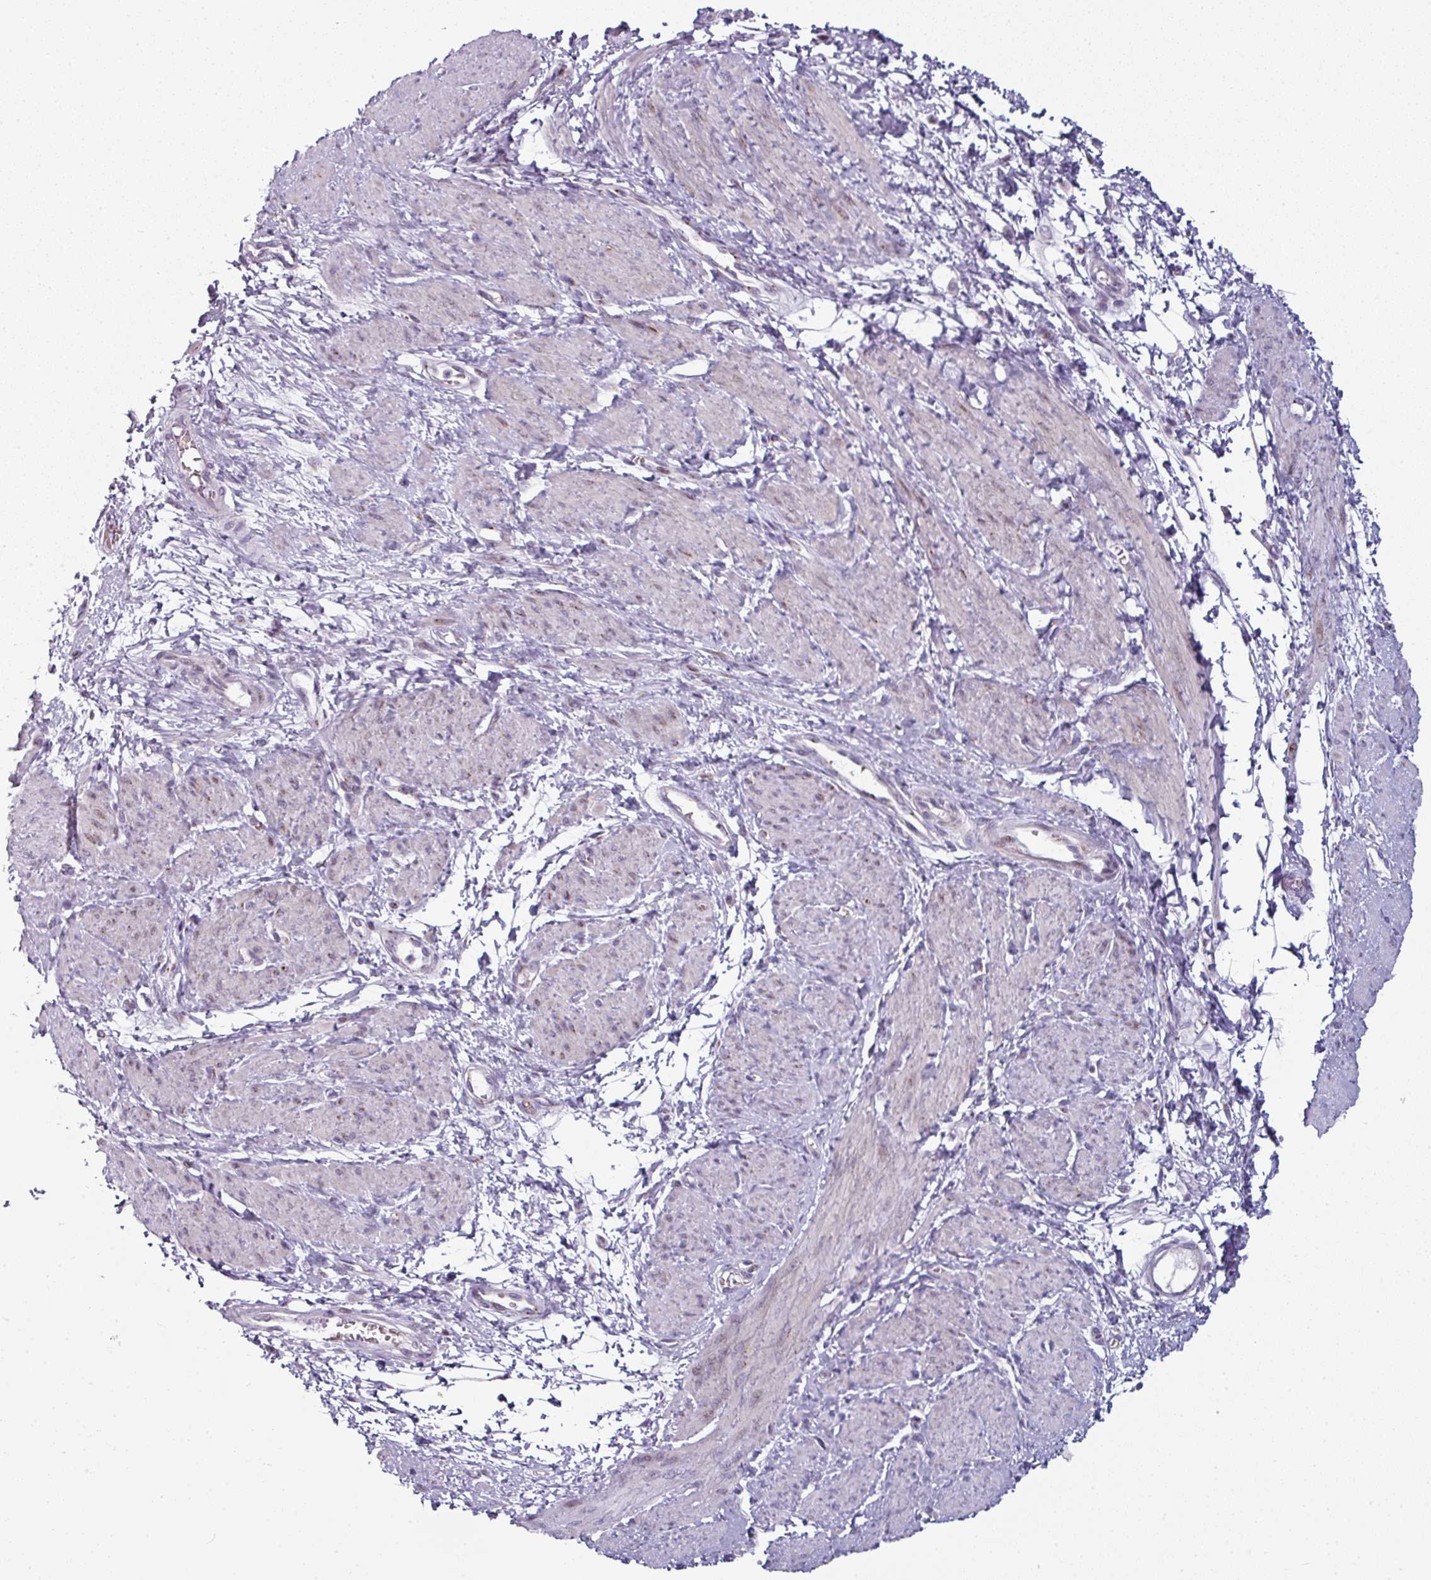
{"staining": {"intensity": "negative", "quantity": "none", "location": "none"}, "tissue": "smooth muscle", "cell_type": "Smooth muscle cells", "image_type": "normal", "snomed": [{"axis": "morphology", "description": "Normal tissue, NOS"}, {"axis": "topography", "description": "Smooth muscle"}, {"axis": "topography", "description": "Uterus"}], "caption": "Unremarkable smooth muscle was stained to show a protein in brown. There is no significant expression in smooth muscle cells. The staining is performed using DAB (3,3'-diaminobenzidine) brown chromogen with nuclei counter-stained in using hematoxylin.", "gene": "SYT8", "patient": {"sex": "female", "age": 39}}